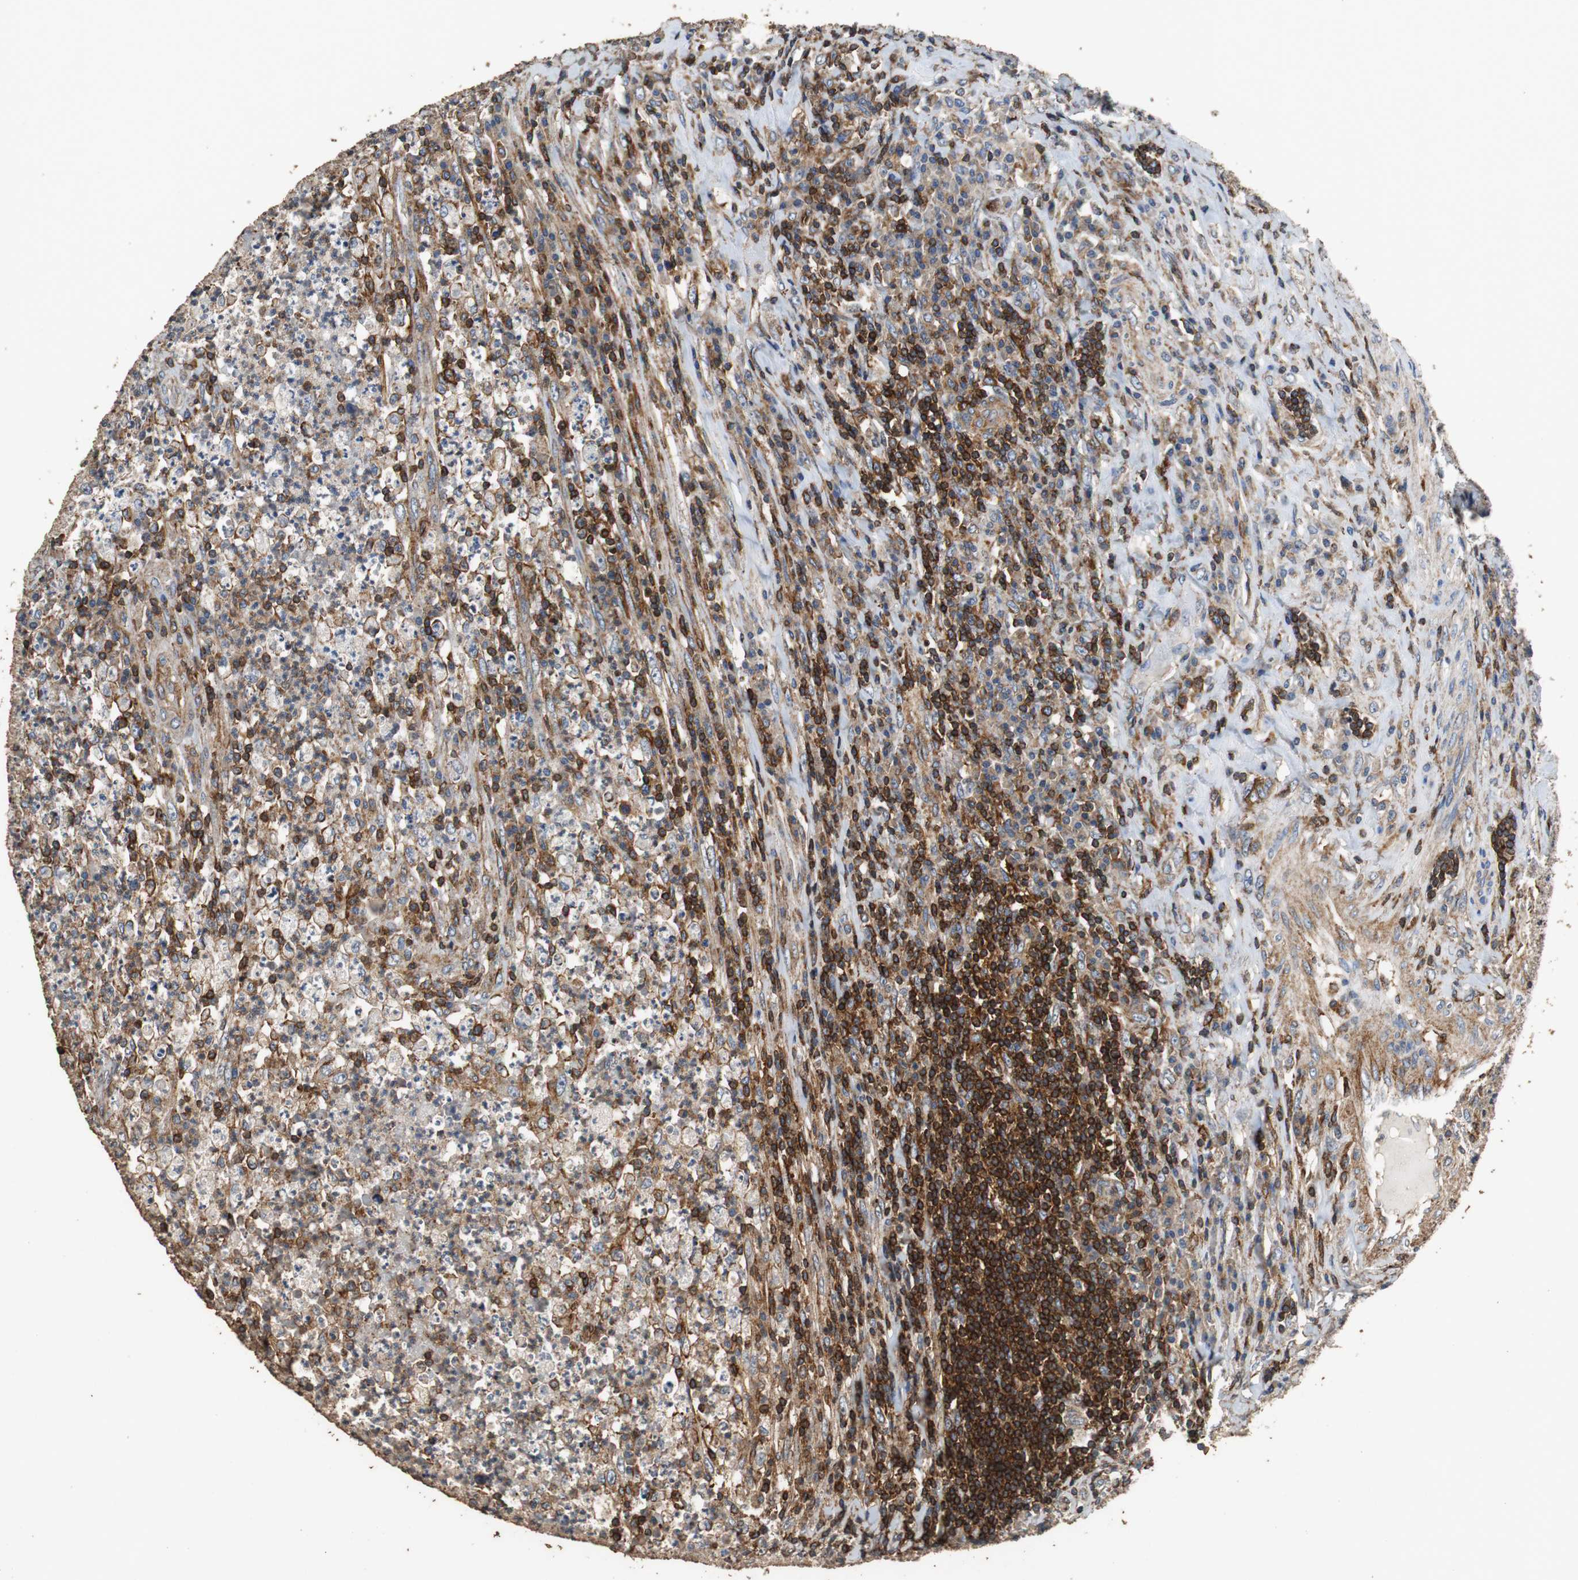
{"staining": {"intensity": "negative", "quantity": "none", "location": "none"}, "tissue": "testis cancer", "cell_type": "Tumor cells", "image_type": "cancer", "snomed": [{"axis": "morphology", "description": "Necrosis, NOS"}, {"axis": "morphology", "description": "Carcinoma, Embryonal, NOS"}, {"axis": "topography", "description": "Testis"}], "caption": "Immunohistochemical staining of testis cancer displays no significant expression in tumor cells.", "gene": "PRKRA", "patient": {"sex": "male", "age": 19}}